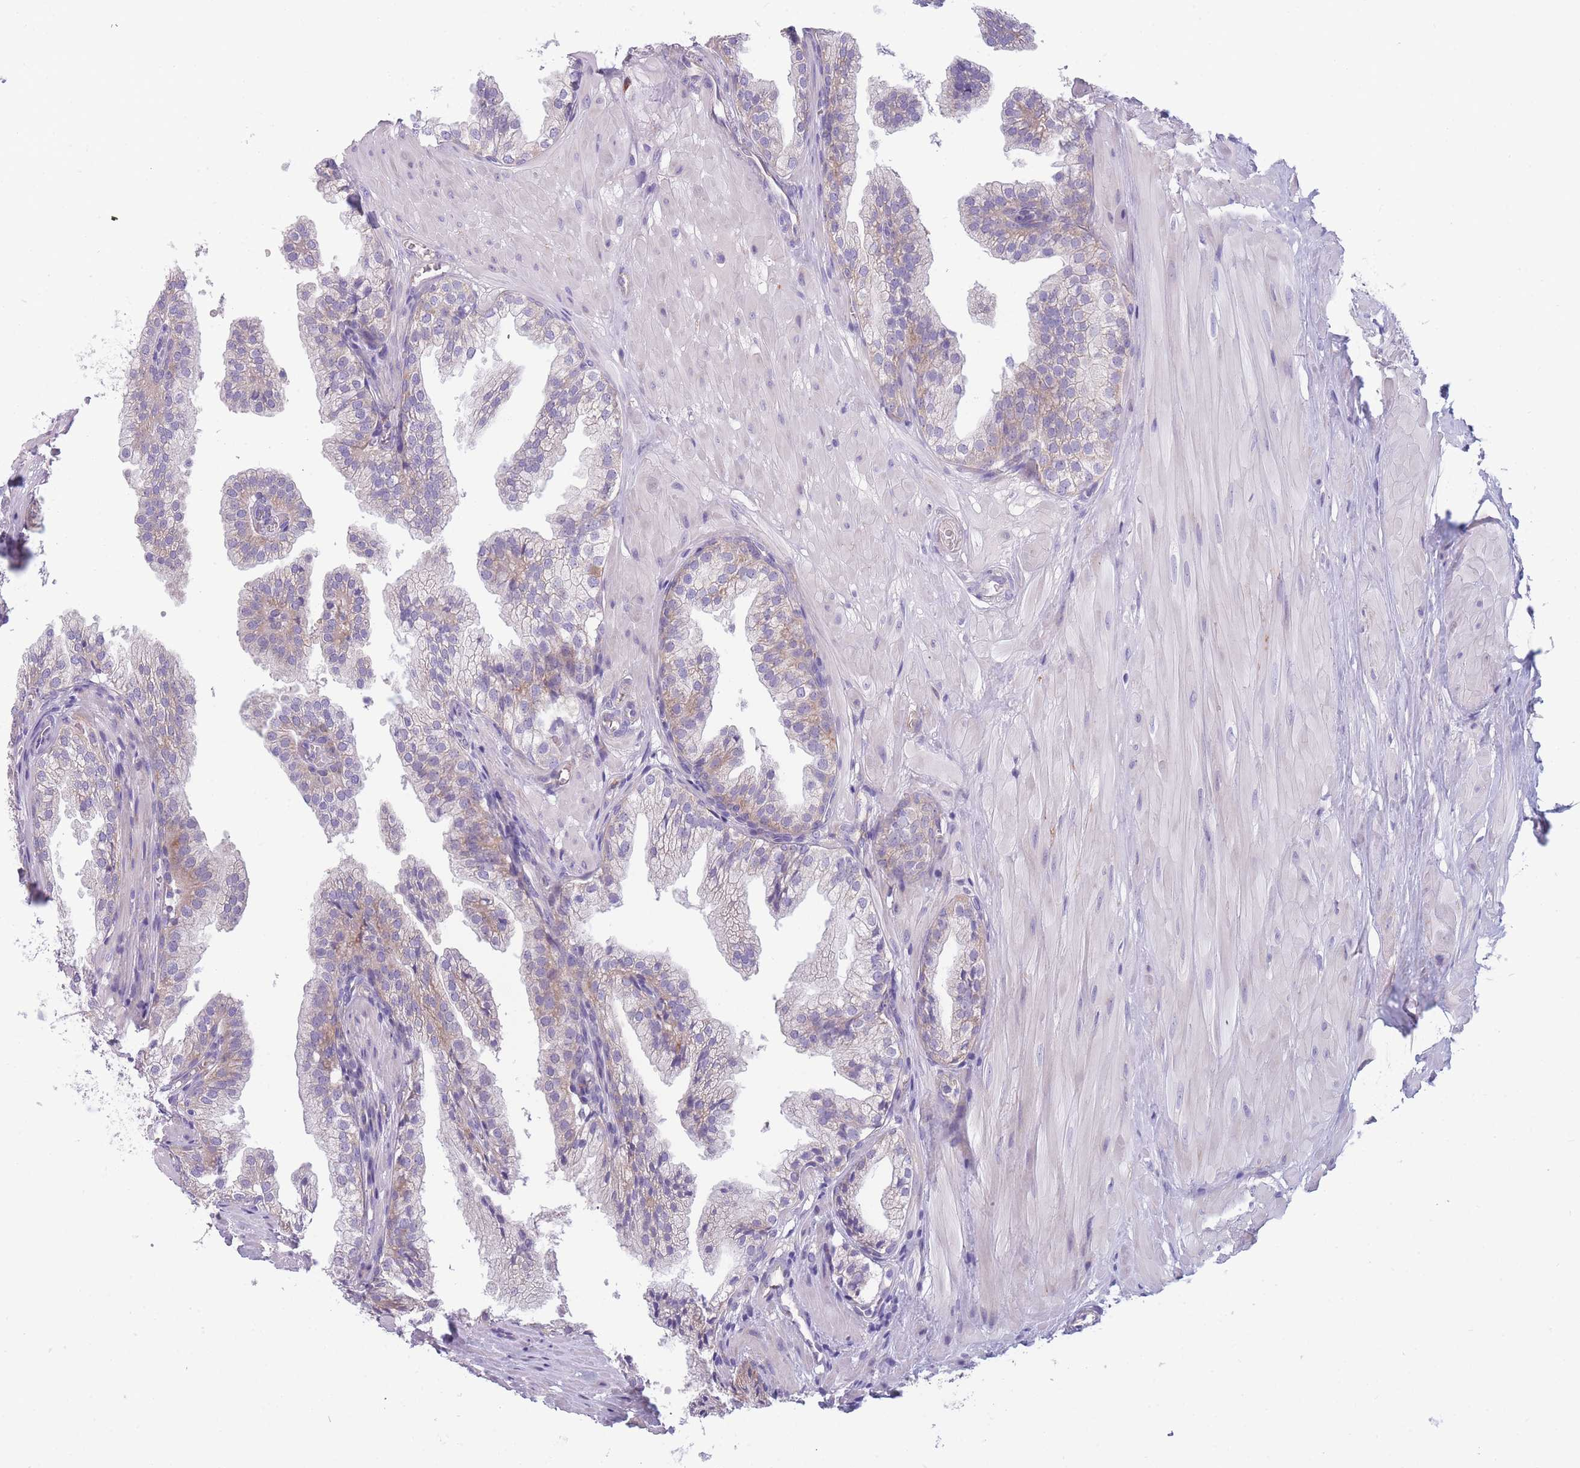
{"staining": {"intensity": "weak", "quantity": "25%-75%", "location": "cytoplasmic/membranous"}, "tissue": "prostate", "cell_type": "Glandular cells", "image_type": "normal", "snomed": [{"axis": "morphology", "description": "Normal tissue, NOS"}, {"axis": "topography", "description": "Prostate"}, {"axis": "topography", "description": "Peripheral nerve tissue"}], "caption": "Protein expression analysis of benign prostate reveals weak cytoplasmic/membranous expression in approximately 25%-75% of glandular cells. (DAB = brown stain, brightfield microscopy at high magnification).", "gene": "NDUFAF6", "patient": {"sex": "male", "age": 55}}